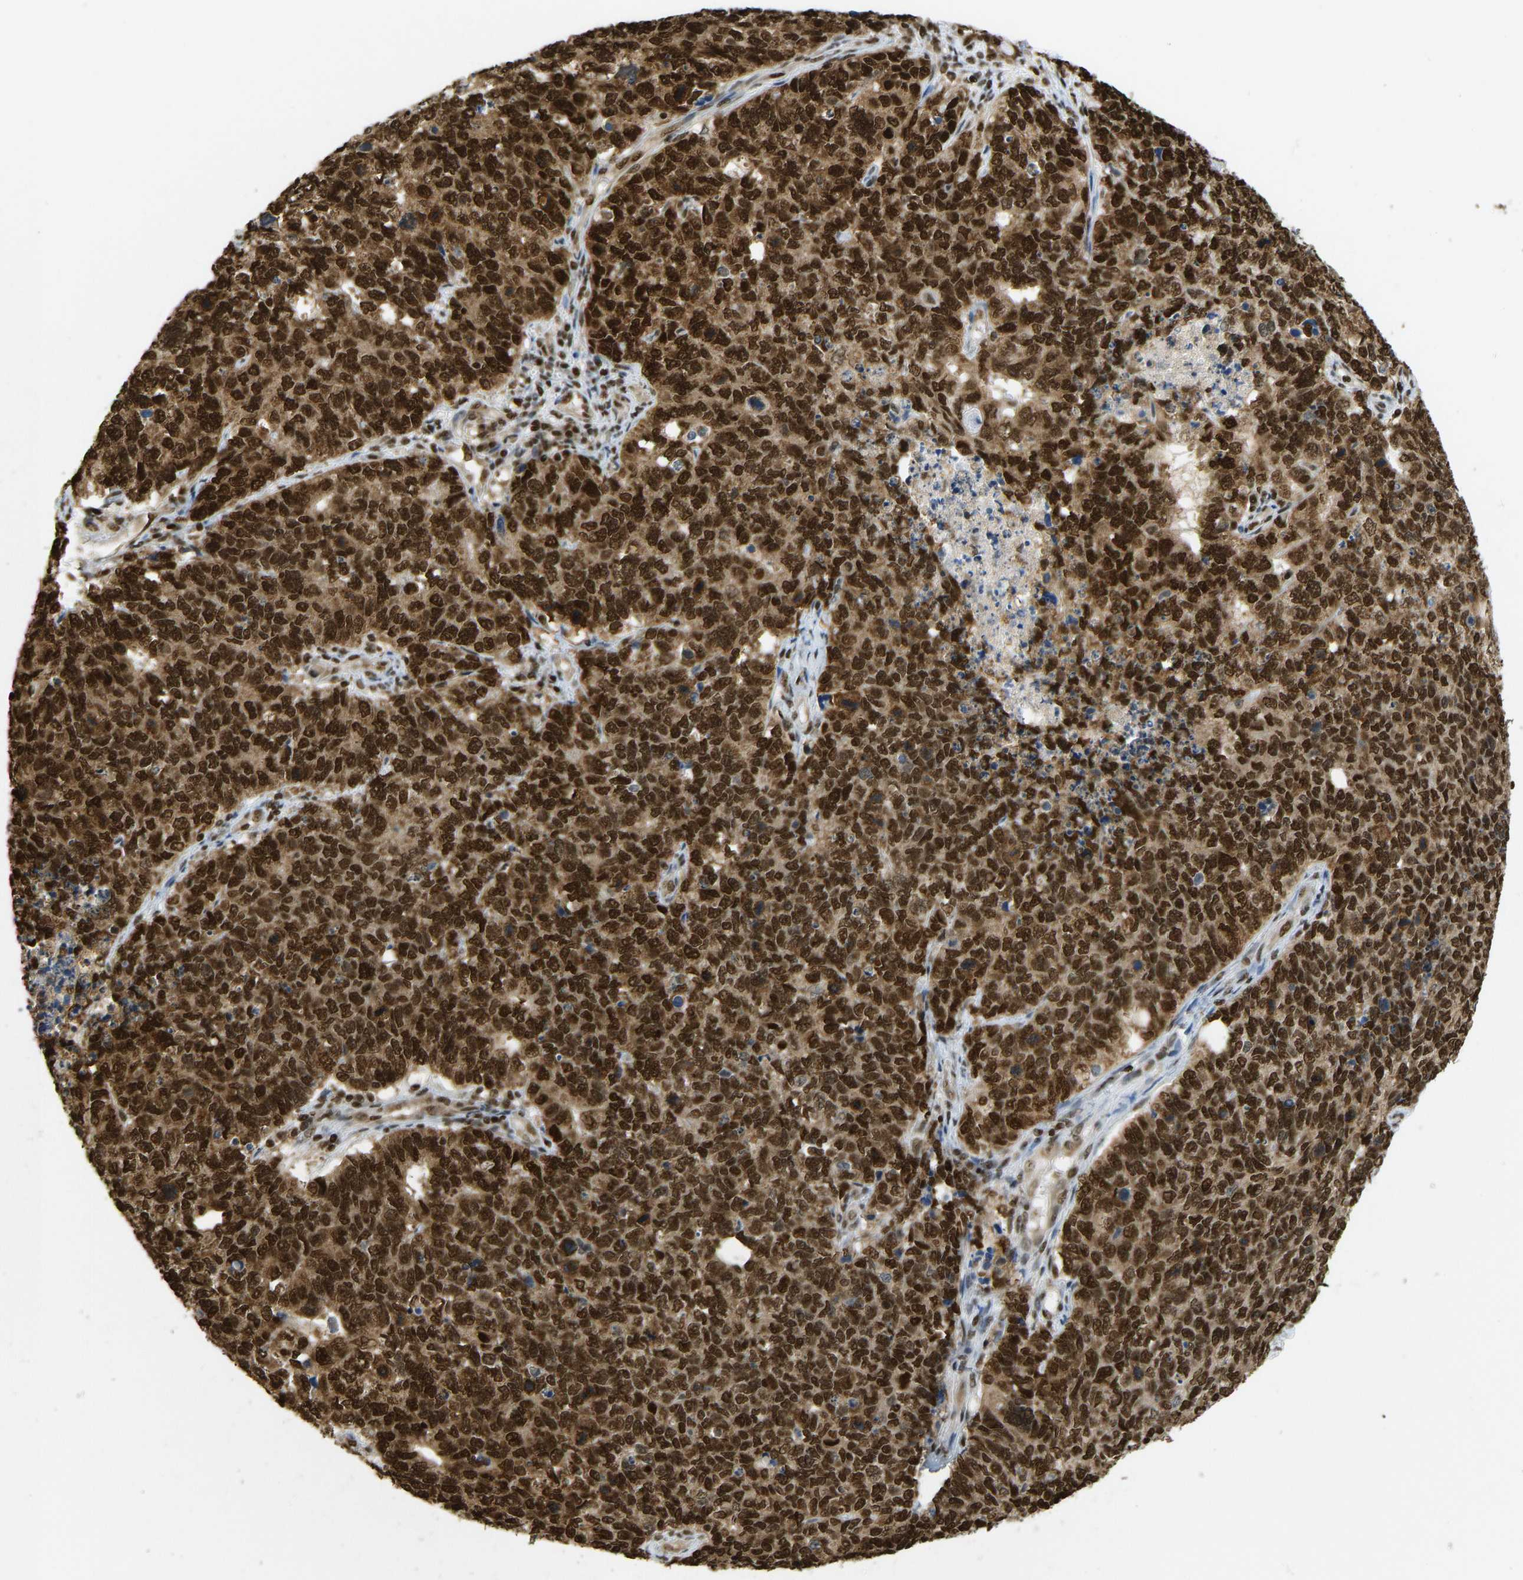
{"staining": {"intensity": "strong", "quantity": ">75%", "location": "cytoplasmic/membranous,nuclear"}, "tissue": "cervical cancer", "cell_type": "Tumor cells", "image_type": "cancer", "snomed": [{"axis": "morphology", "description": "Squamous cell carcinoma, NOS"}, {"axis": "topography", "description": "Cervix"}], "caption": "Immunohistochemical staining of human cervical squamous cell carcinoma exhibits strong cytoplasmic/membranous and nuclear protein staining in approximately >75% of tumor cells. (Brightfield microscopy of DAB IHC at high magnification).", "gene": "ZSCAN20", "patient": {"sex": "female", "age": 63}}